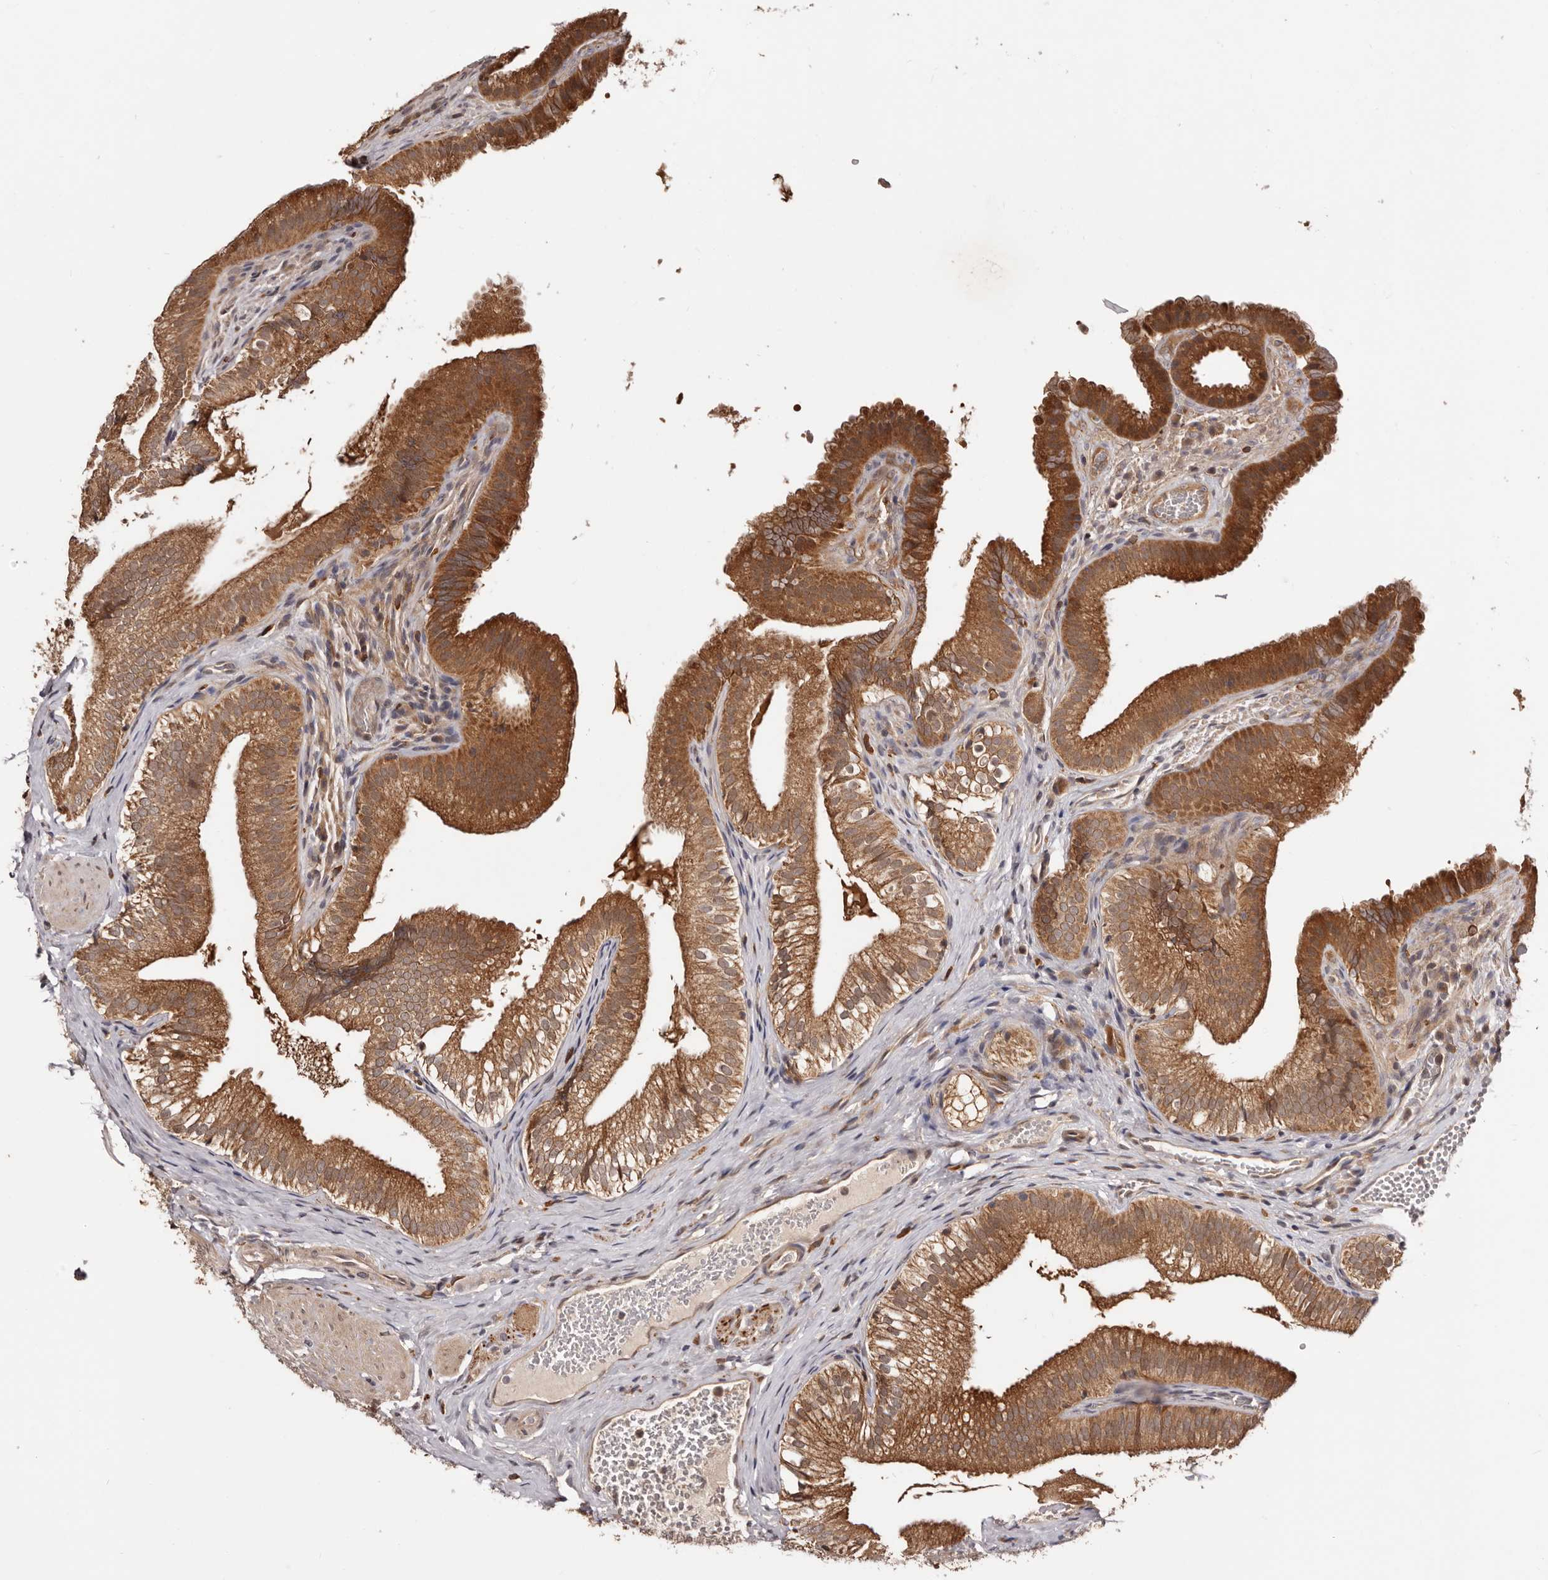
{"staining": {"intensity": "strong", "quantity": ">75%", "location": "cytoplasmic/membranous"}, "tissue": "gallbladder", "cell_type": "Glandular cells", "image_type": "normal", "snomed": [{"axis": "morphology", "description": "Normal tissue, NOS"}, {"axis": "topography", "description": "Gallbladder"}], "caption": "Immunohistochemistry histopathology image of benign human gallbladder stained for a protein (brown), which reveals high levels of strong cytoplasmic/membranous staining in about >75% of glandular cells.", "gene": "MDP1", "patient": {"sex": "female", "age": 30}}